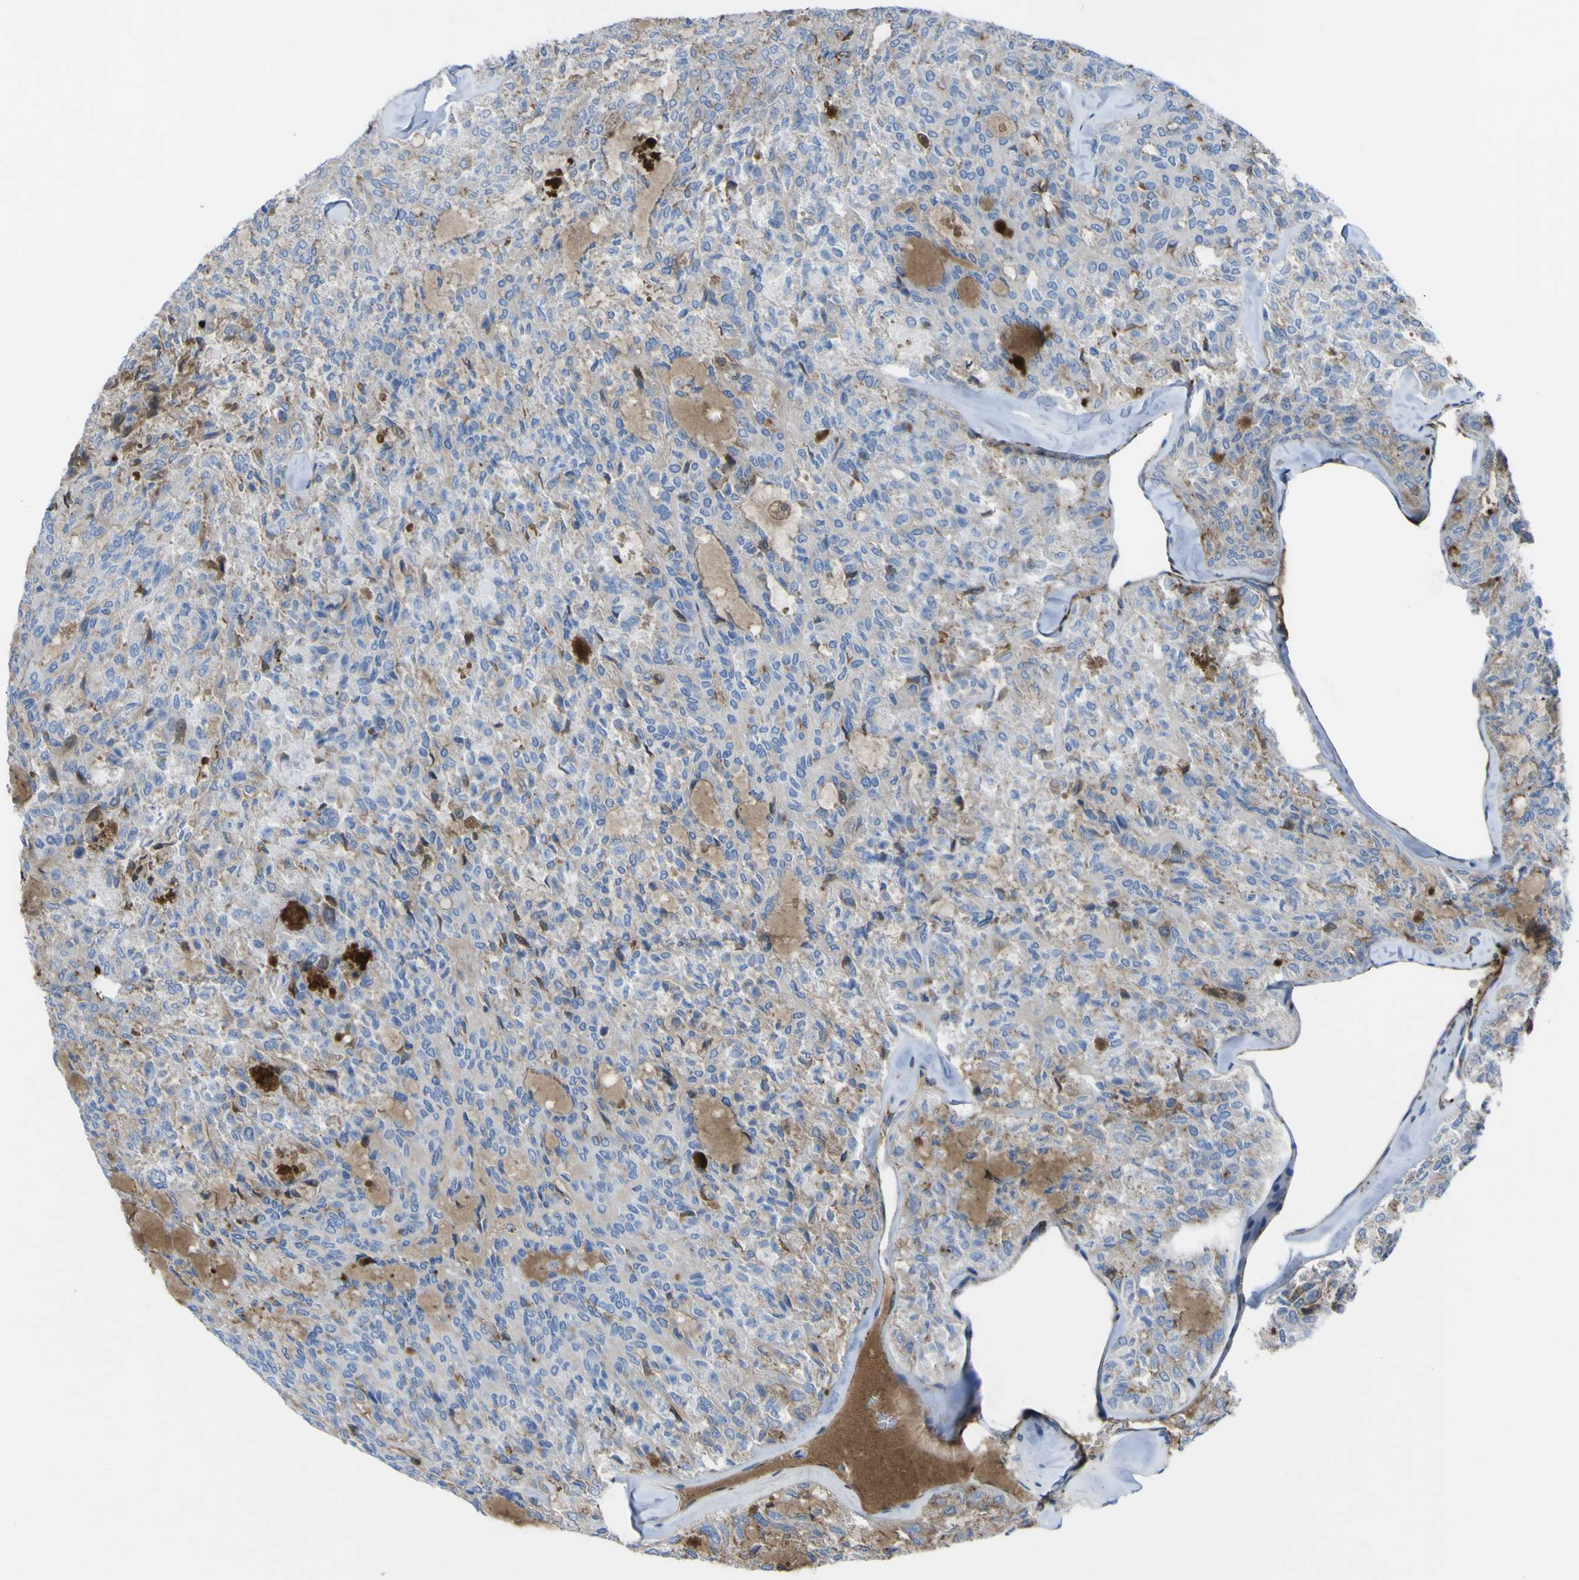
{"staining": {"intensity": "negative", "quantity": "none", "location": "none"}, "tissue": "thyroid cancer", "cell_type": "Tumor cells", "image_type": "cancer", "snomed": [{"axis": "morphology", "description": "Follicular adenoma carcinoma, NOS"}, {"axis": "topography", "description": "Thyroid gland"}], "caption": "Protein analysis of thyroid cancer (follicular adenoma carcinoma) reveals no significant positivity in tumor cells.", "gene": "CST3", "patient": {"sex": "male", "age": 75}}